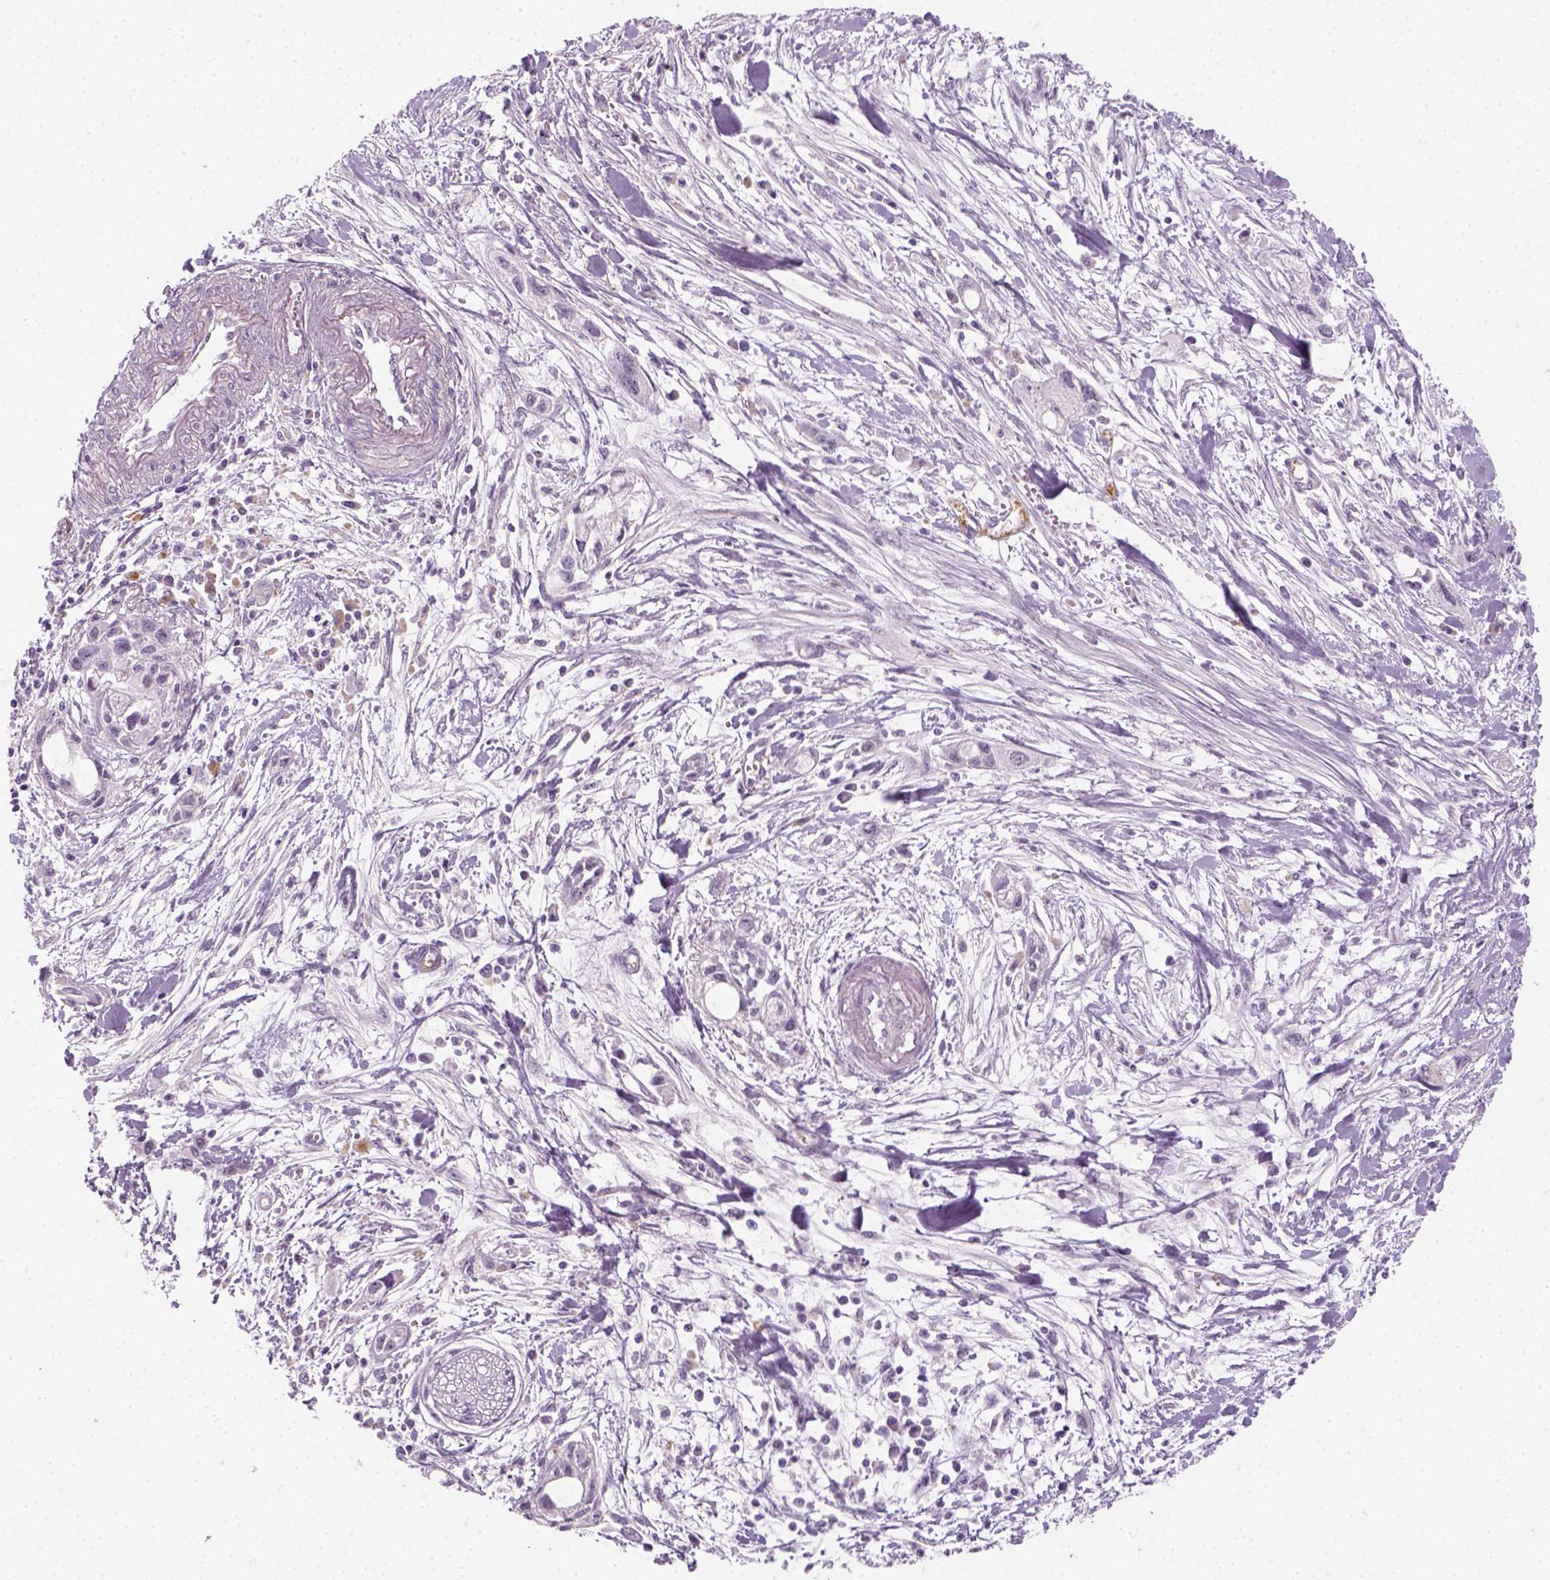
{"staining": {"intensity": "negative", "quantity": "none", "location": "none"}, "tissue": "pancreatic cancer", "cell_type": "Tumor cells", "image_type": "cancer", "snomed": [{"axis": "morphology", "description": "Adenocarcinoma, NOS"}, {"axis": "topography", "description": "Pancreas"}], "caption": "Immunohistochemistry (IHC) micrograph of human adenocarcinoma (pancreatic) stained for a protein (brown), which displays no staining in tumor cells. (Brightfield microscopy of DAB (3,3'-diaminobenzidine) immunohistochemistry (IHC) at high magnification).", "gene": "FAM163B", "patient": {"sex": "female", "age": 61}}